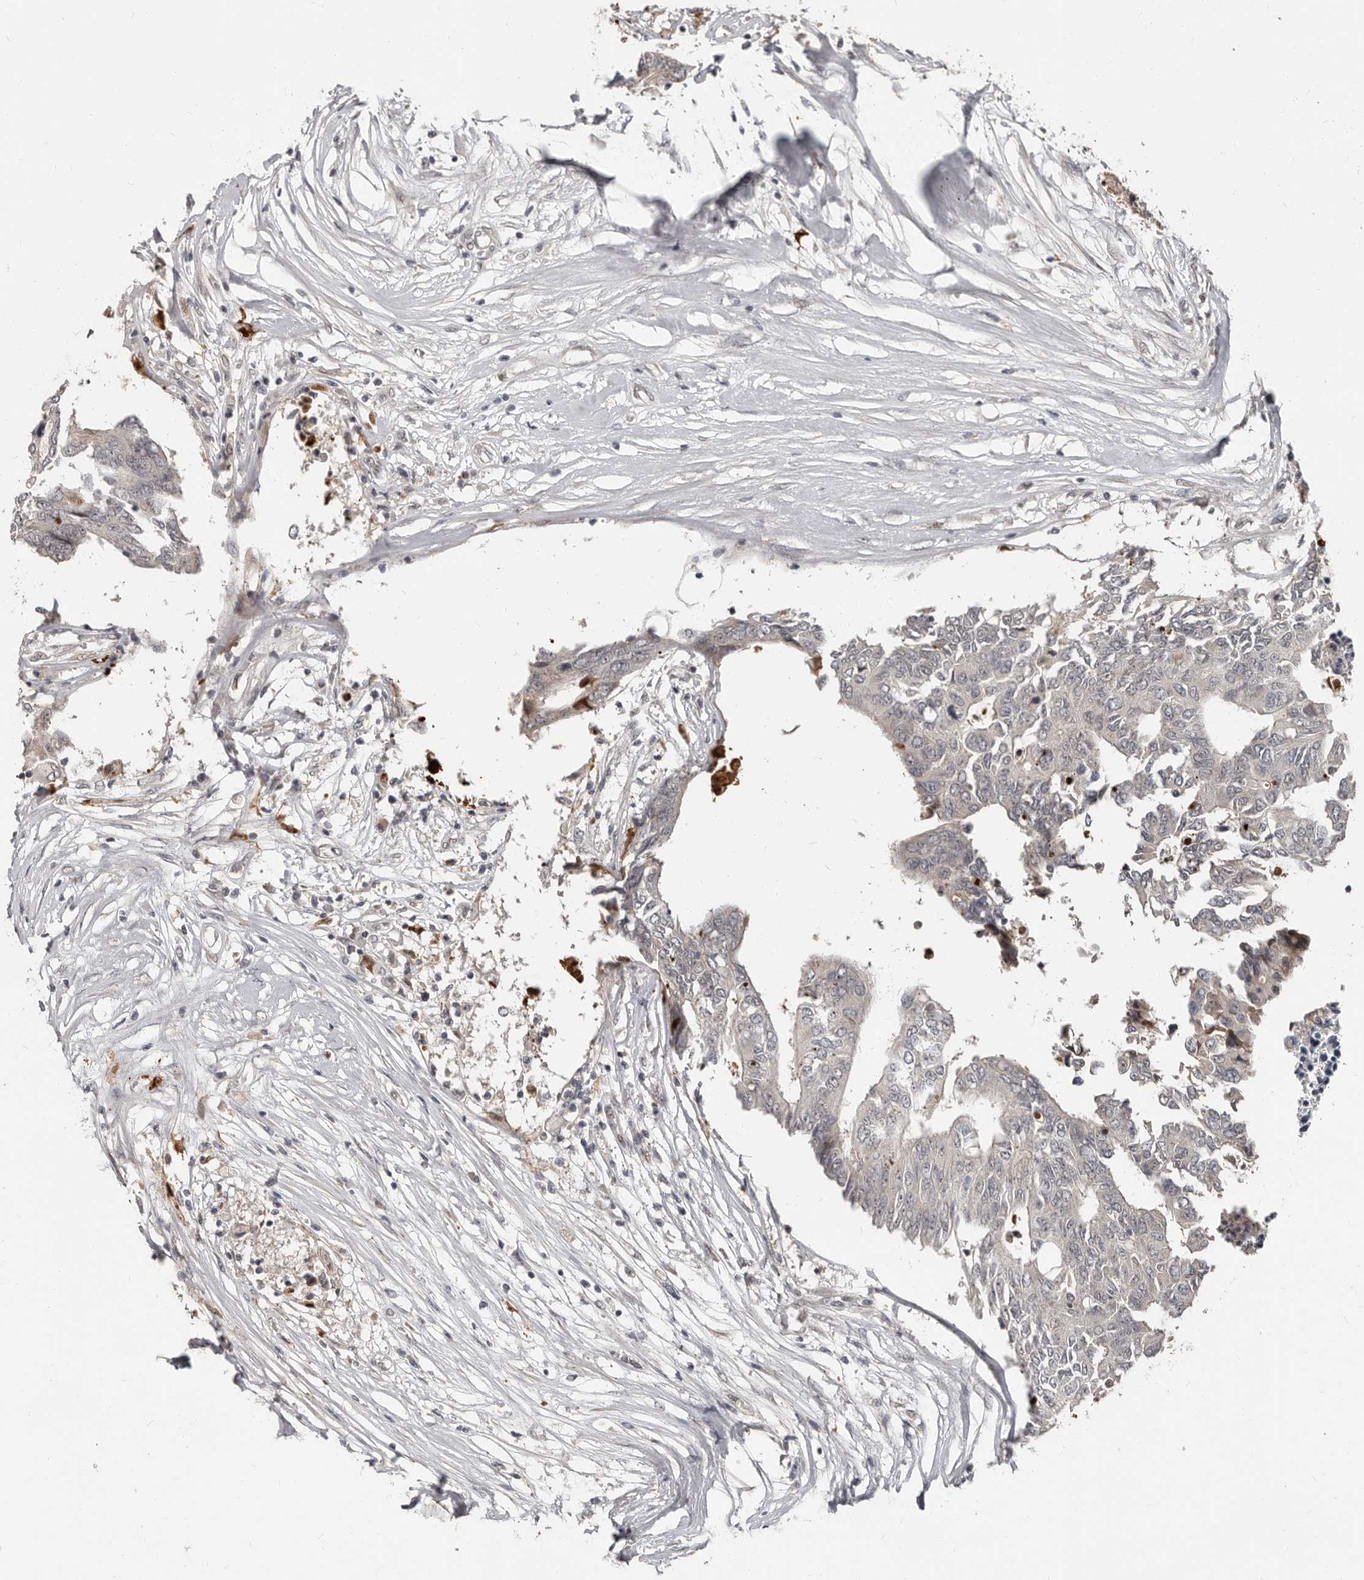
{"staining": {"intensity": "negative", "quantity": "none", "location": "none"}, "tissue": "colorectal cancer", "cell_type": "Tumor cells", "image_type": "cancer", "snomed": [{"axis": "morphology", "description": "Adenocarcinoma, NOS"}, {"axis": "topography", "description": "Rectum"}], "caption": "Immunohistochemistry (IHC) micrograph of neoplastic tissue: adenocarcinoma (colorectal) stained with DAB demonstrates no significant protein positivity in tumor cells.", "gene": "APOL6", "patient": {"sex": "male", "age": 63}}